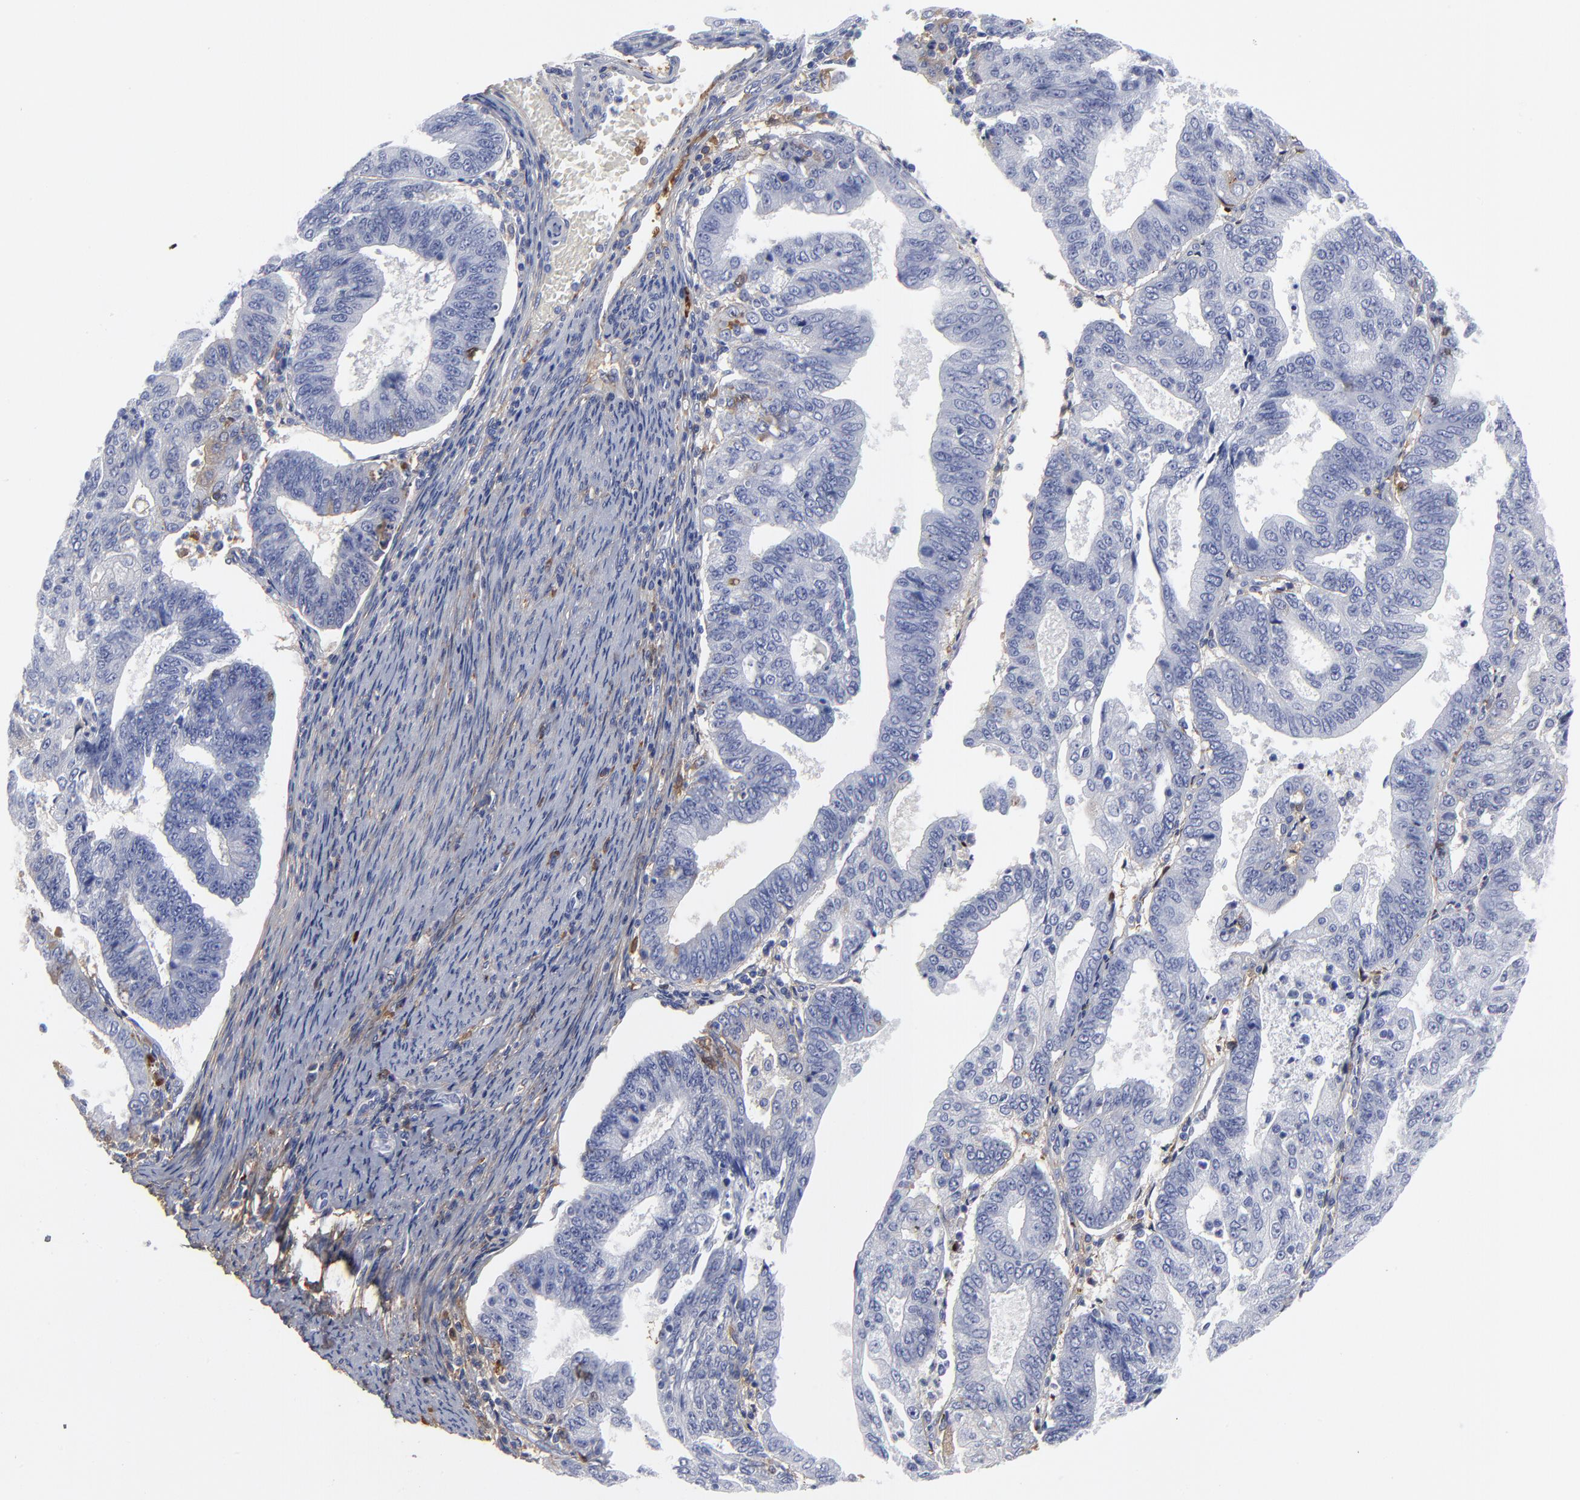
{"staining": {"intensity": "negative", "quantity": "none", "location": "none"}, "tissue": "endometrial cancer", "cell_type": "Tumor cells", "image_type": "cancer", "snomed": [{"axis": "morphology", "description": "Adenocarcinoma, NOS"}, {"axis": "topography", "description": "Endometrium"}], "caption": "Human endometrial cancer (adenocarcinoma) stained for a protein using immunohistochemistry (IHC) displays no positivity in tumor cells.", "gene": "DCN", "patient": {"sex": "female", "age": 56}}